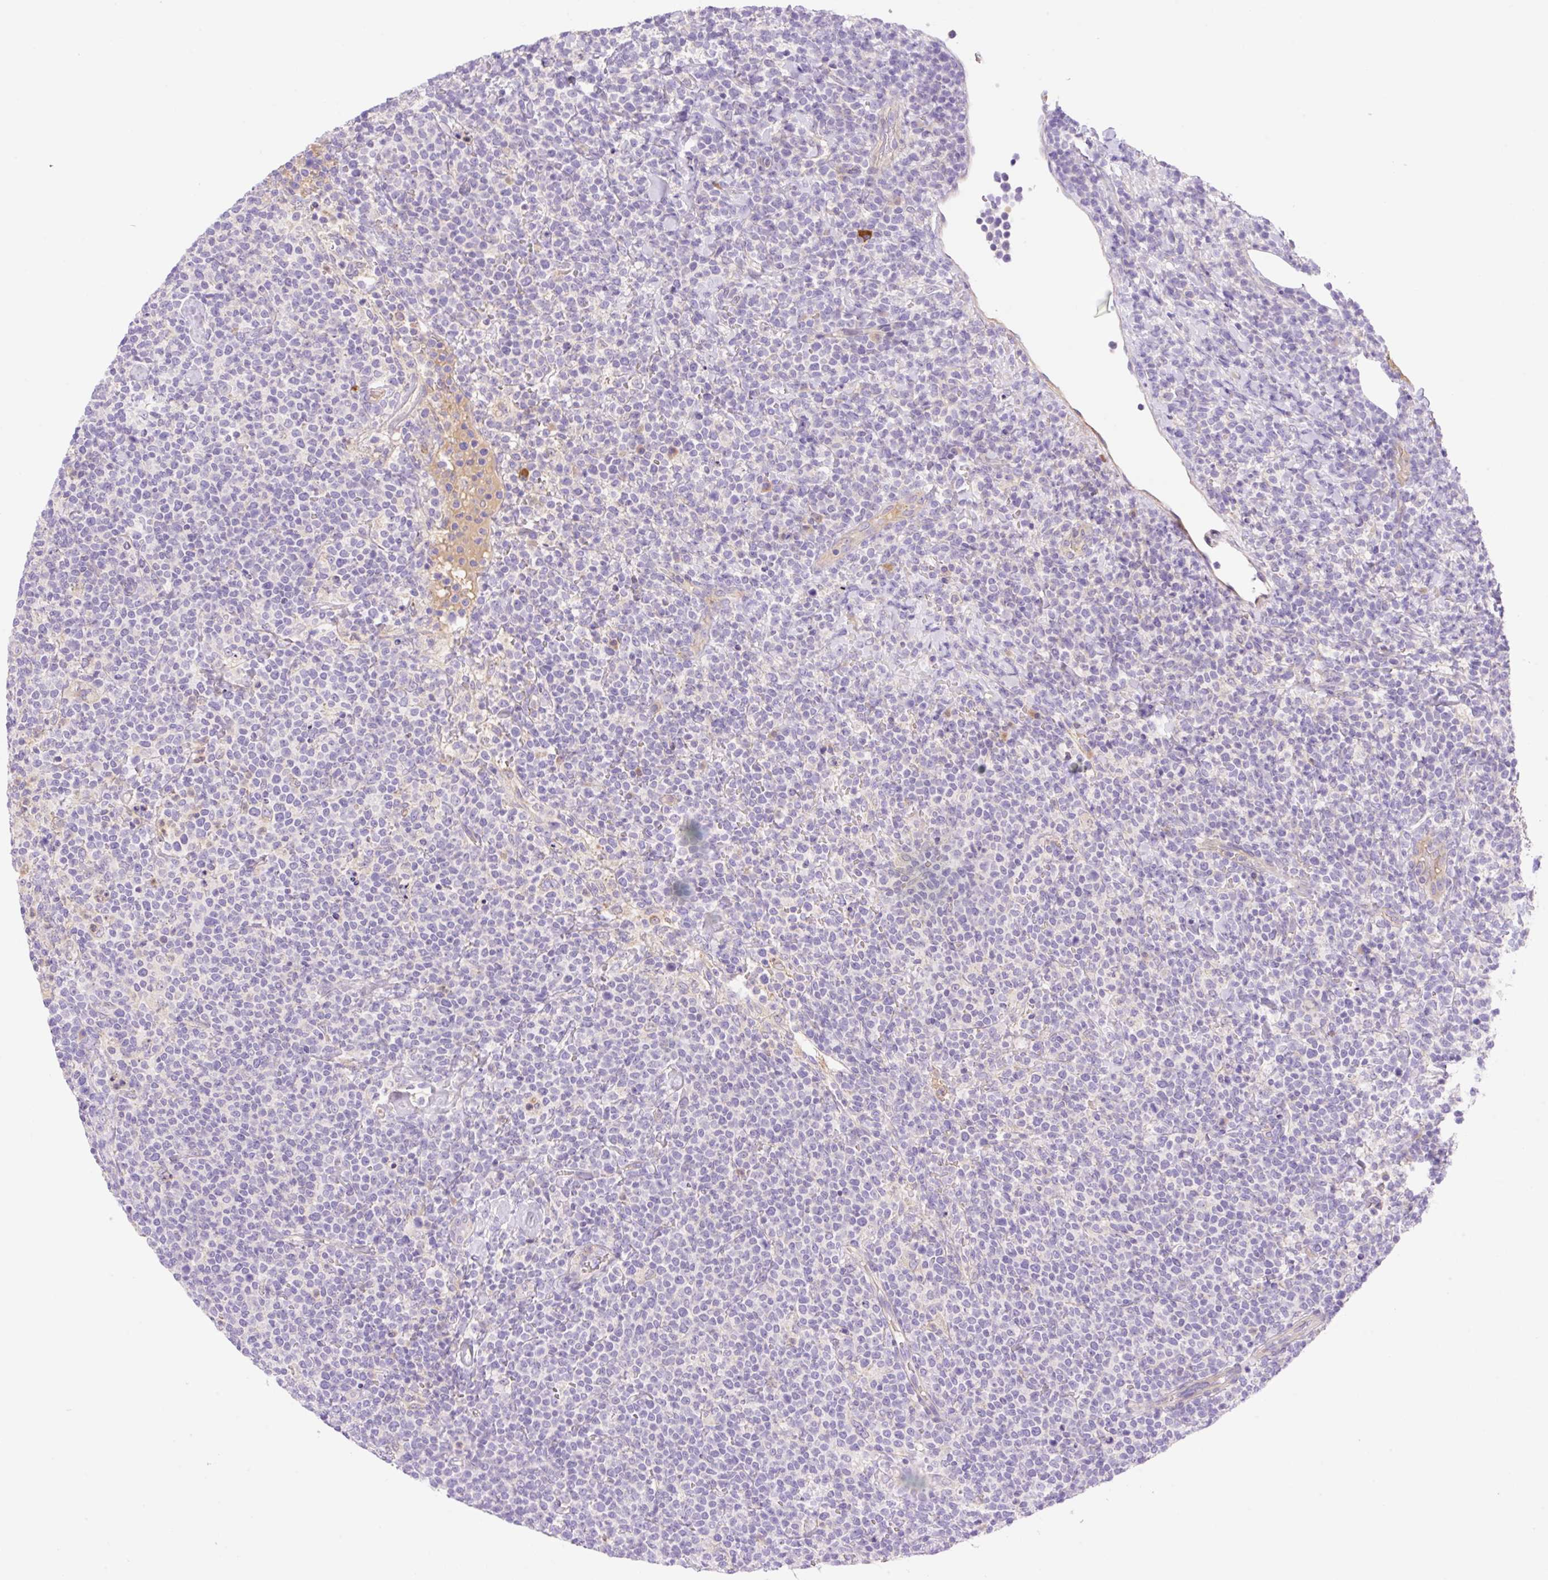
{"staining": {"intensity": "negative", "quantity": "none", "location": "none"}, "tissue": "lymphoma", "cell_type": "Tumor cells", "image_type": "cancer", "snomed": [{"axis": "morphology", "description": "Malignant lymphoma, non-Hodgkin's type, High grade"}, {"axis": "topography", "description": "Lymph node"}], "caption": "Immunohistochemistry of human lymphoma displays no staining in tumor cells. The staining was performed using DAB to visualize the protein expression in brown, while the nuclei were stained in blue with hematoxylin (Magnification: 20x).", "gene": "DENND5A", "patient": {"sex": "male", "age": 61}}